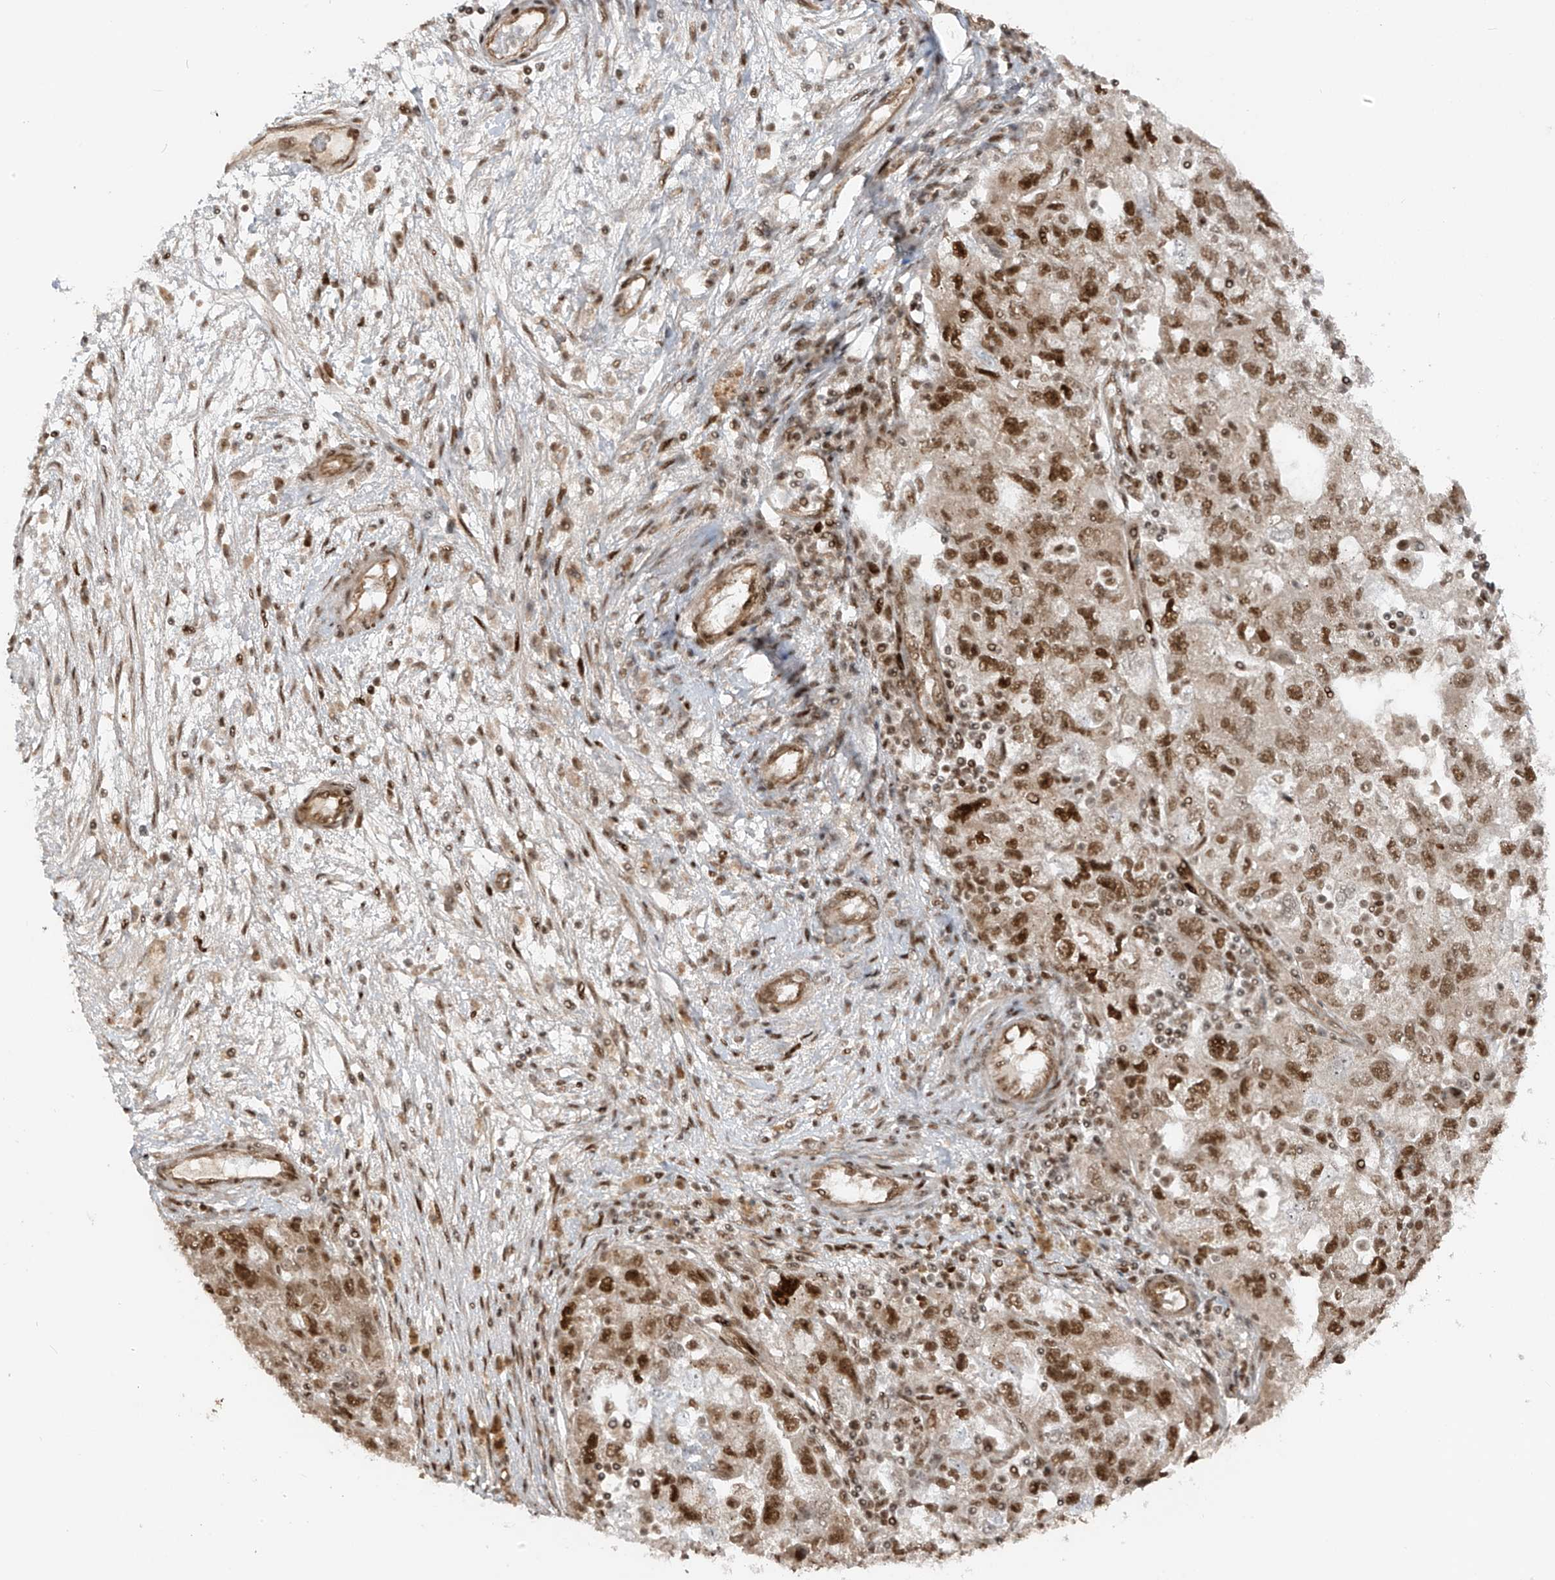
{"staining": {"intensity": "strong", "quantity": ">75%", "location": "nuclear"}, "tissue": "ovarian cancer", "cell_type": "Tumor cells", "image_type": "cancer", "snomed": [{"axis": "morphology", "description": "Carcinoma, NOS"}, {"axis": "morphology", "description": "Cystadenocarcinoma, serous, NOS"}, {"axis": "topography", "description": "Ovary"}], "caption": "A micrograph of human ovarian serous cystadenocarcinoma stained for a protein exhibits strong nuclear brown staining in tumor cells.", "gene": "ARHGEF3", "patient": {"sex": "female", "age": 69}}